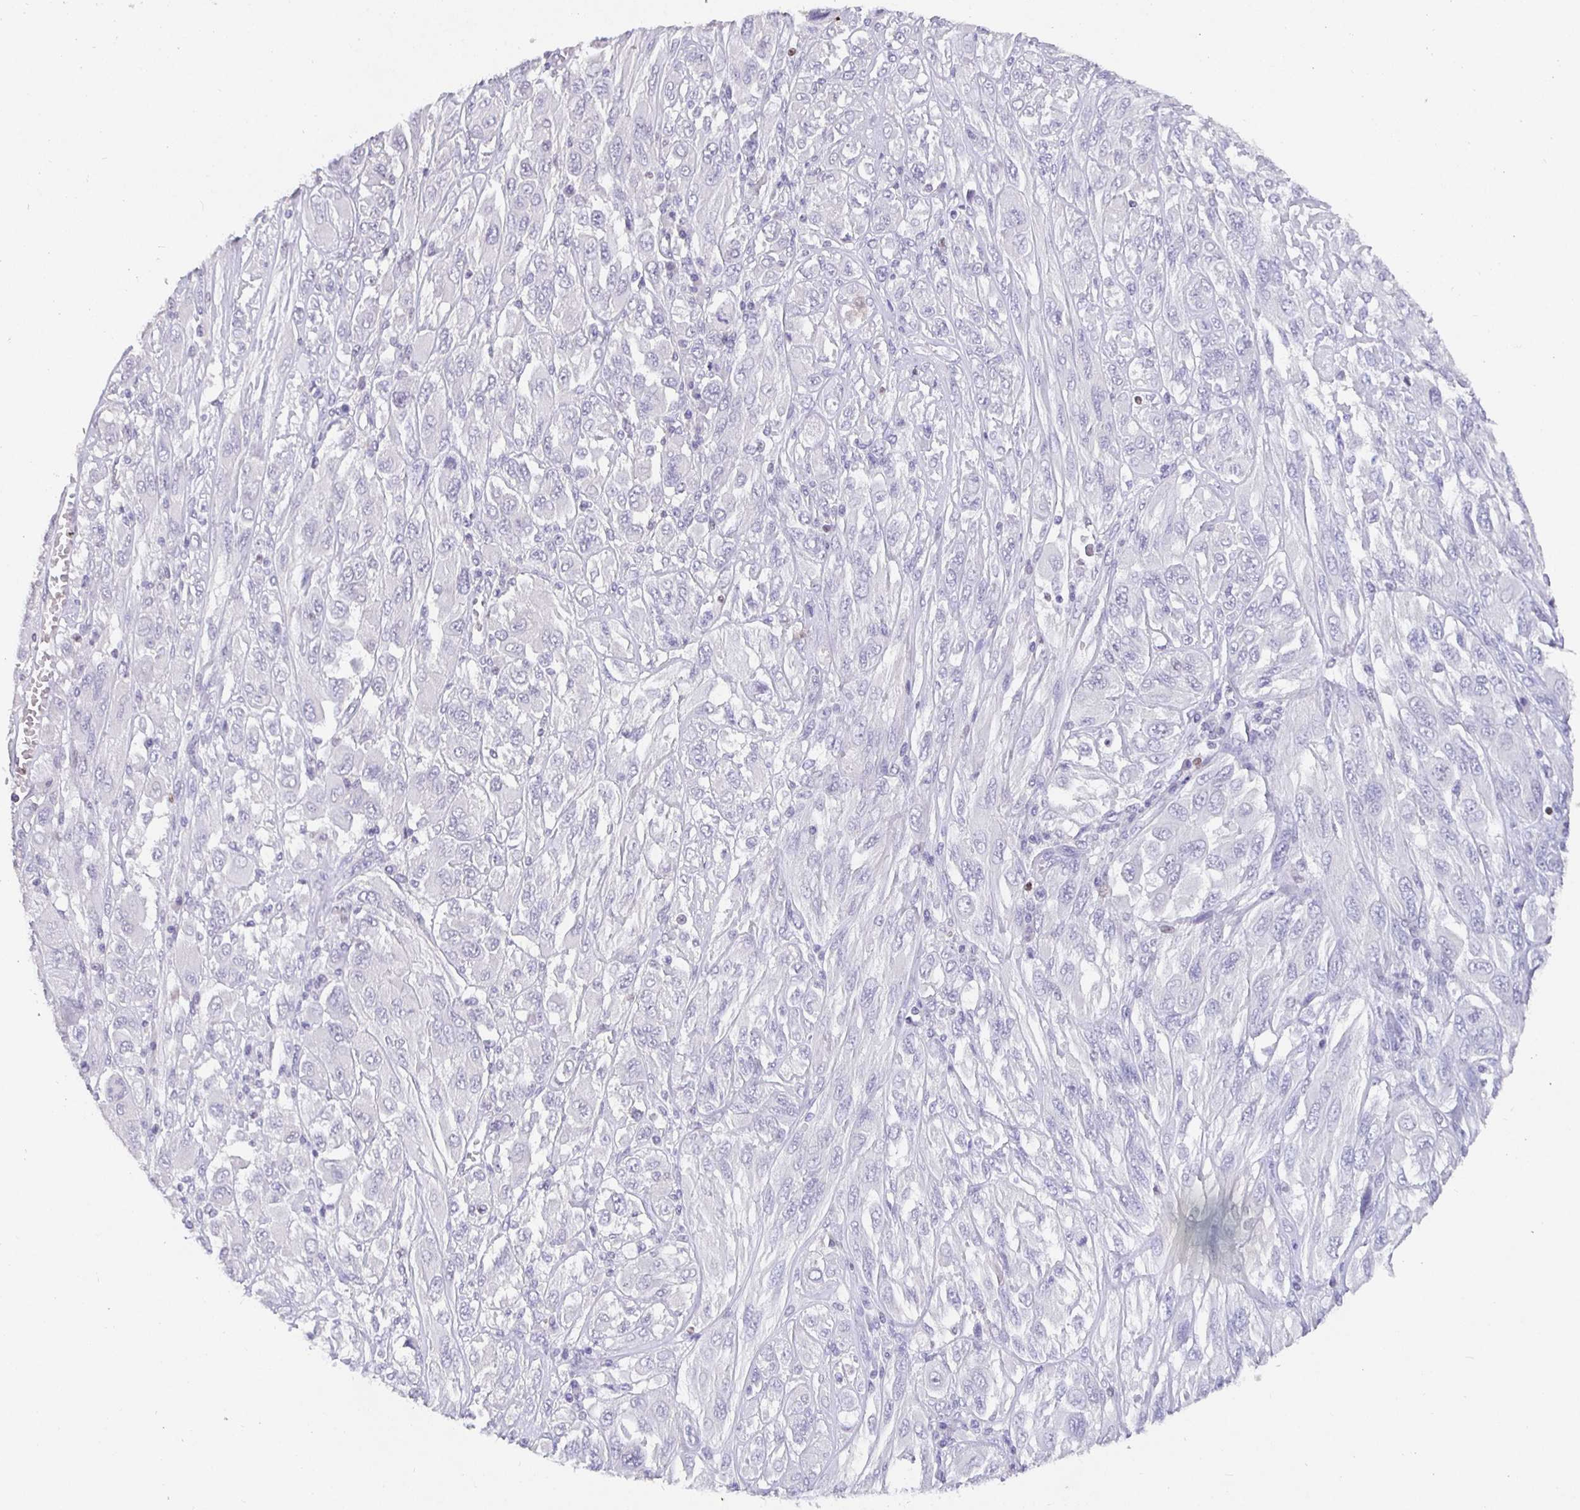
{"staining": {"intensity": "negative", "quantity": "none", "location": "none"}, "tissue": "melanoma", "cell_type": "Tumor cells", "image_type": "cancer", "snomed": [{"axis": "morphology", "description": "Malignant melanoma, NOS"}, {"axis": "topography", "description": "Skin"}], "caption": "Immunohistochemical staining of human malignant melanoma shows no significant staining in tumor cells.", "gene": "SATB1", "patient": {"sex": "female", "age": 91}}